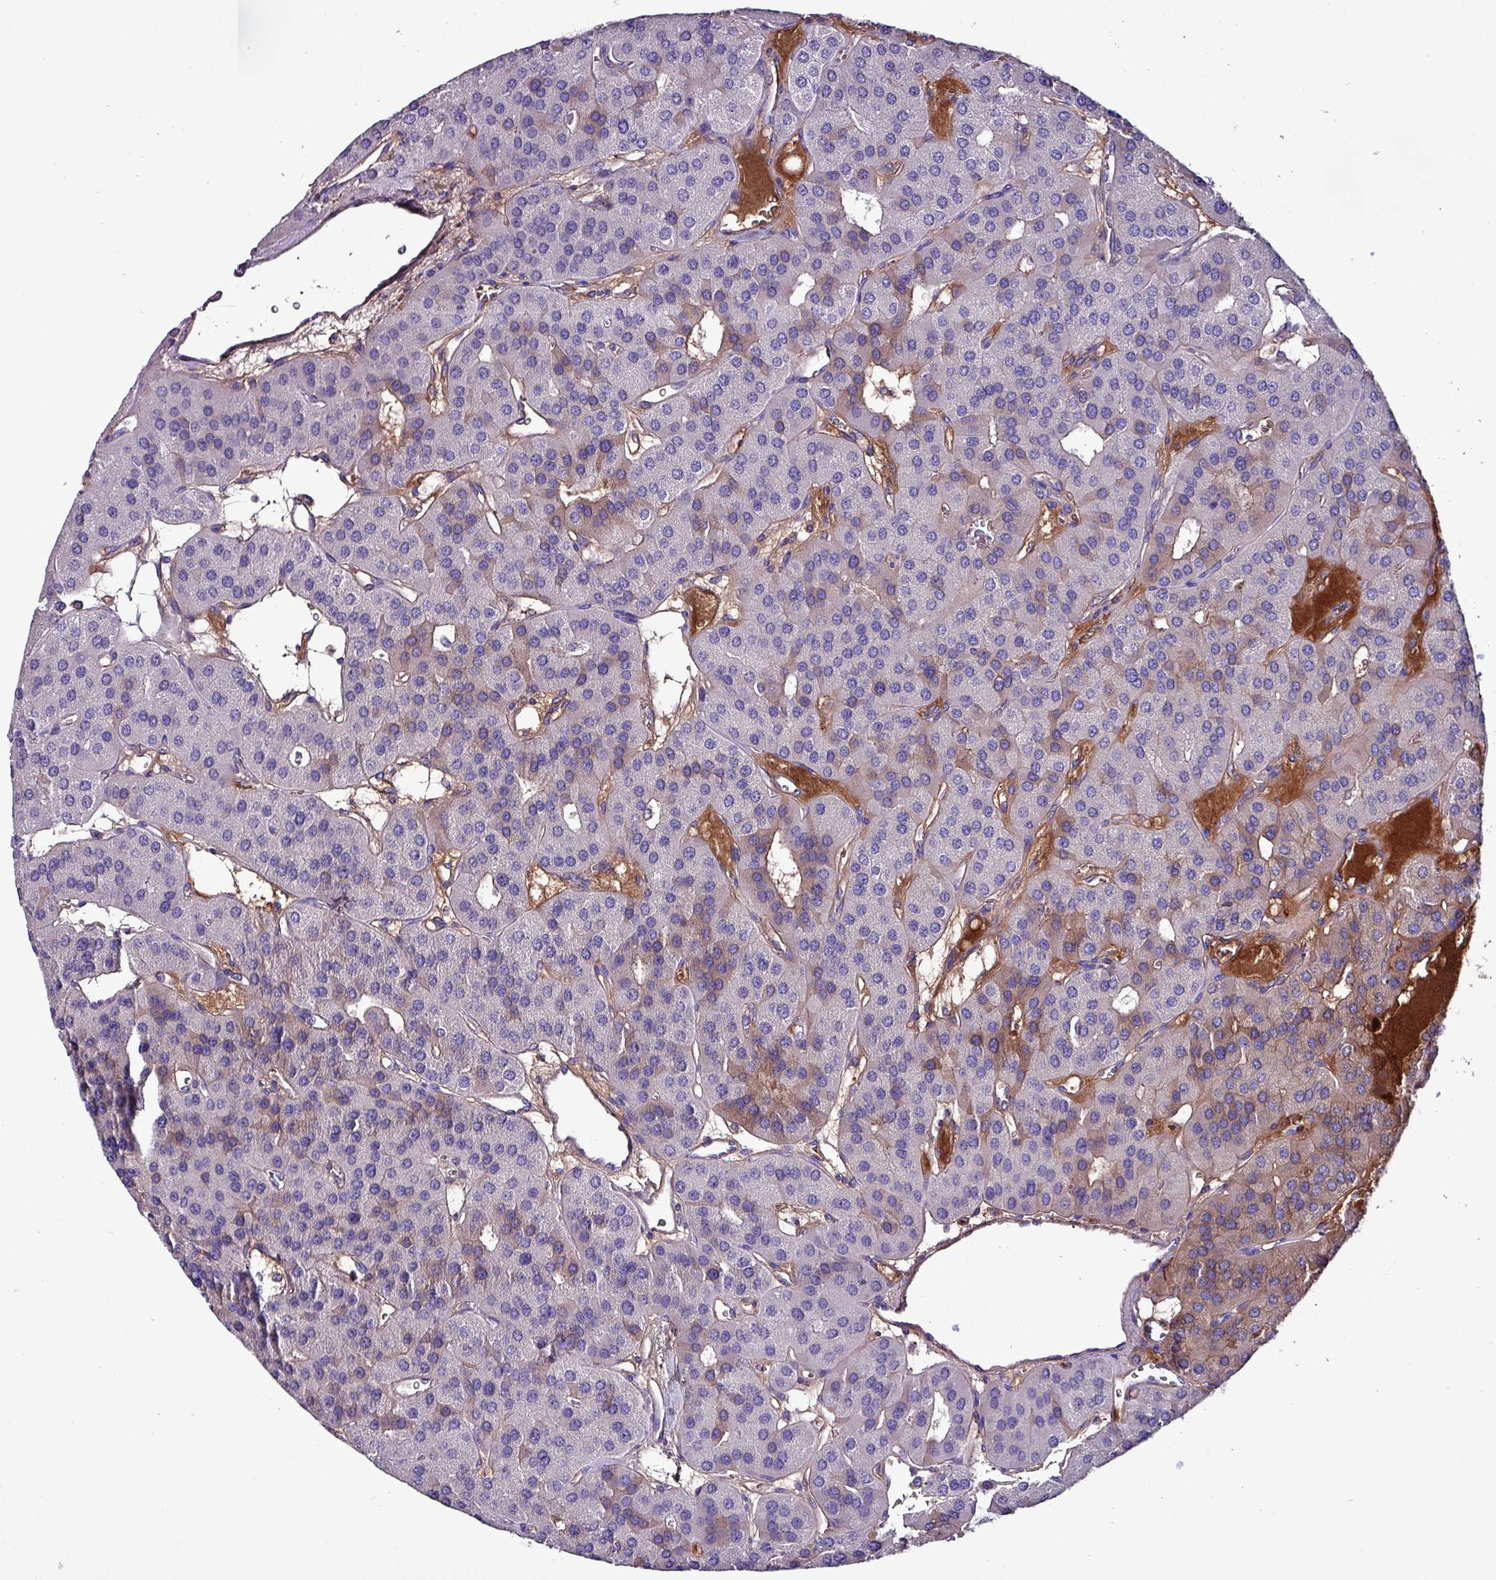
{"staining": {"intensity": "weak", "quantity": "<25%", "location": "cytoplasmic/membranous"}, "tissue": "parathyroid gland", "cell_type": "Glandular cells", "image_type": "normal", "snomed": [{"axis": "morphology", "description": "Normal tissue, NOS"}, {"axis": "morphology", "description": "Adenoma, NOS"}, {"axis": "topography", "description": "Parathyroid gland"}], "caption": "Immunohistochemistry of unremarkable human parathyroid gland displays no positivity in glandular cells.", "gene": "HPR", "patient": {"sex": "female", "age": 86}}